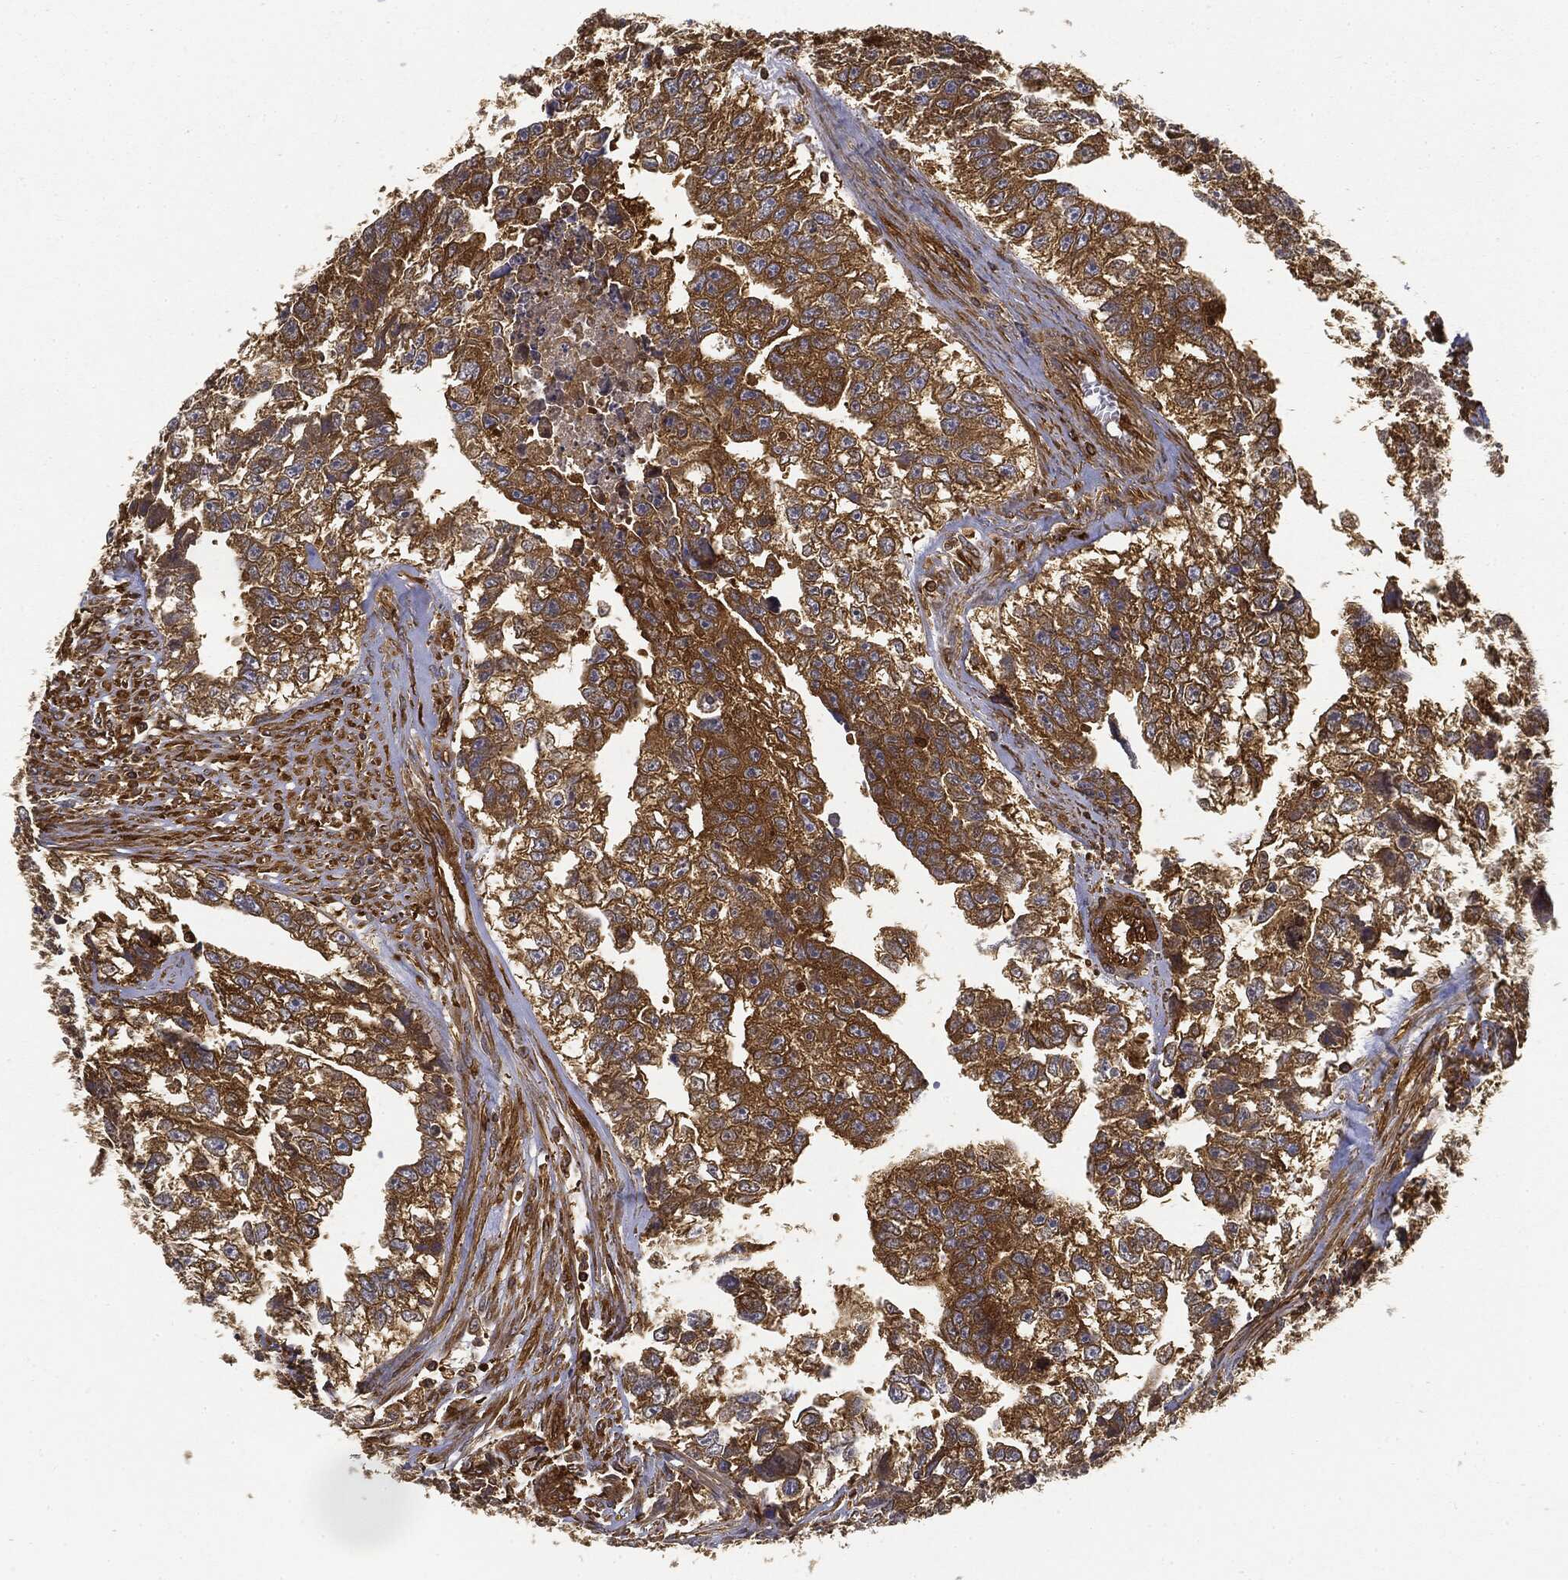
{"staining": {"intensity": "strong", "quantity": "25%-75%", "location": "cytoplasmic/membranous"}, "tissue": "testis cancer", "cell_type": "Tumor cells", "image_type": "cancer", "snomed": [{"axis": "morphology", "description": "Carcinoma, Embryonal, NOS"}, {"axis": "morphology", "description": "Teratoma, malignant, NOS"}, {"axis": "topography", "description": "Testis"}], "caption": "Human testis cancer stained with a brown dye demonstrates strong cytoplasmic/membranous positive positivity in about 25%-75% of tumor cells.", "gene": "WDR1", "patient": {"sex": "male", "age": 44}}